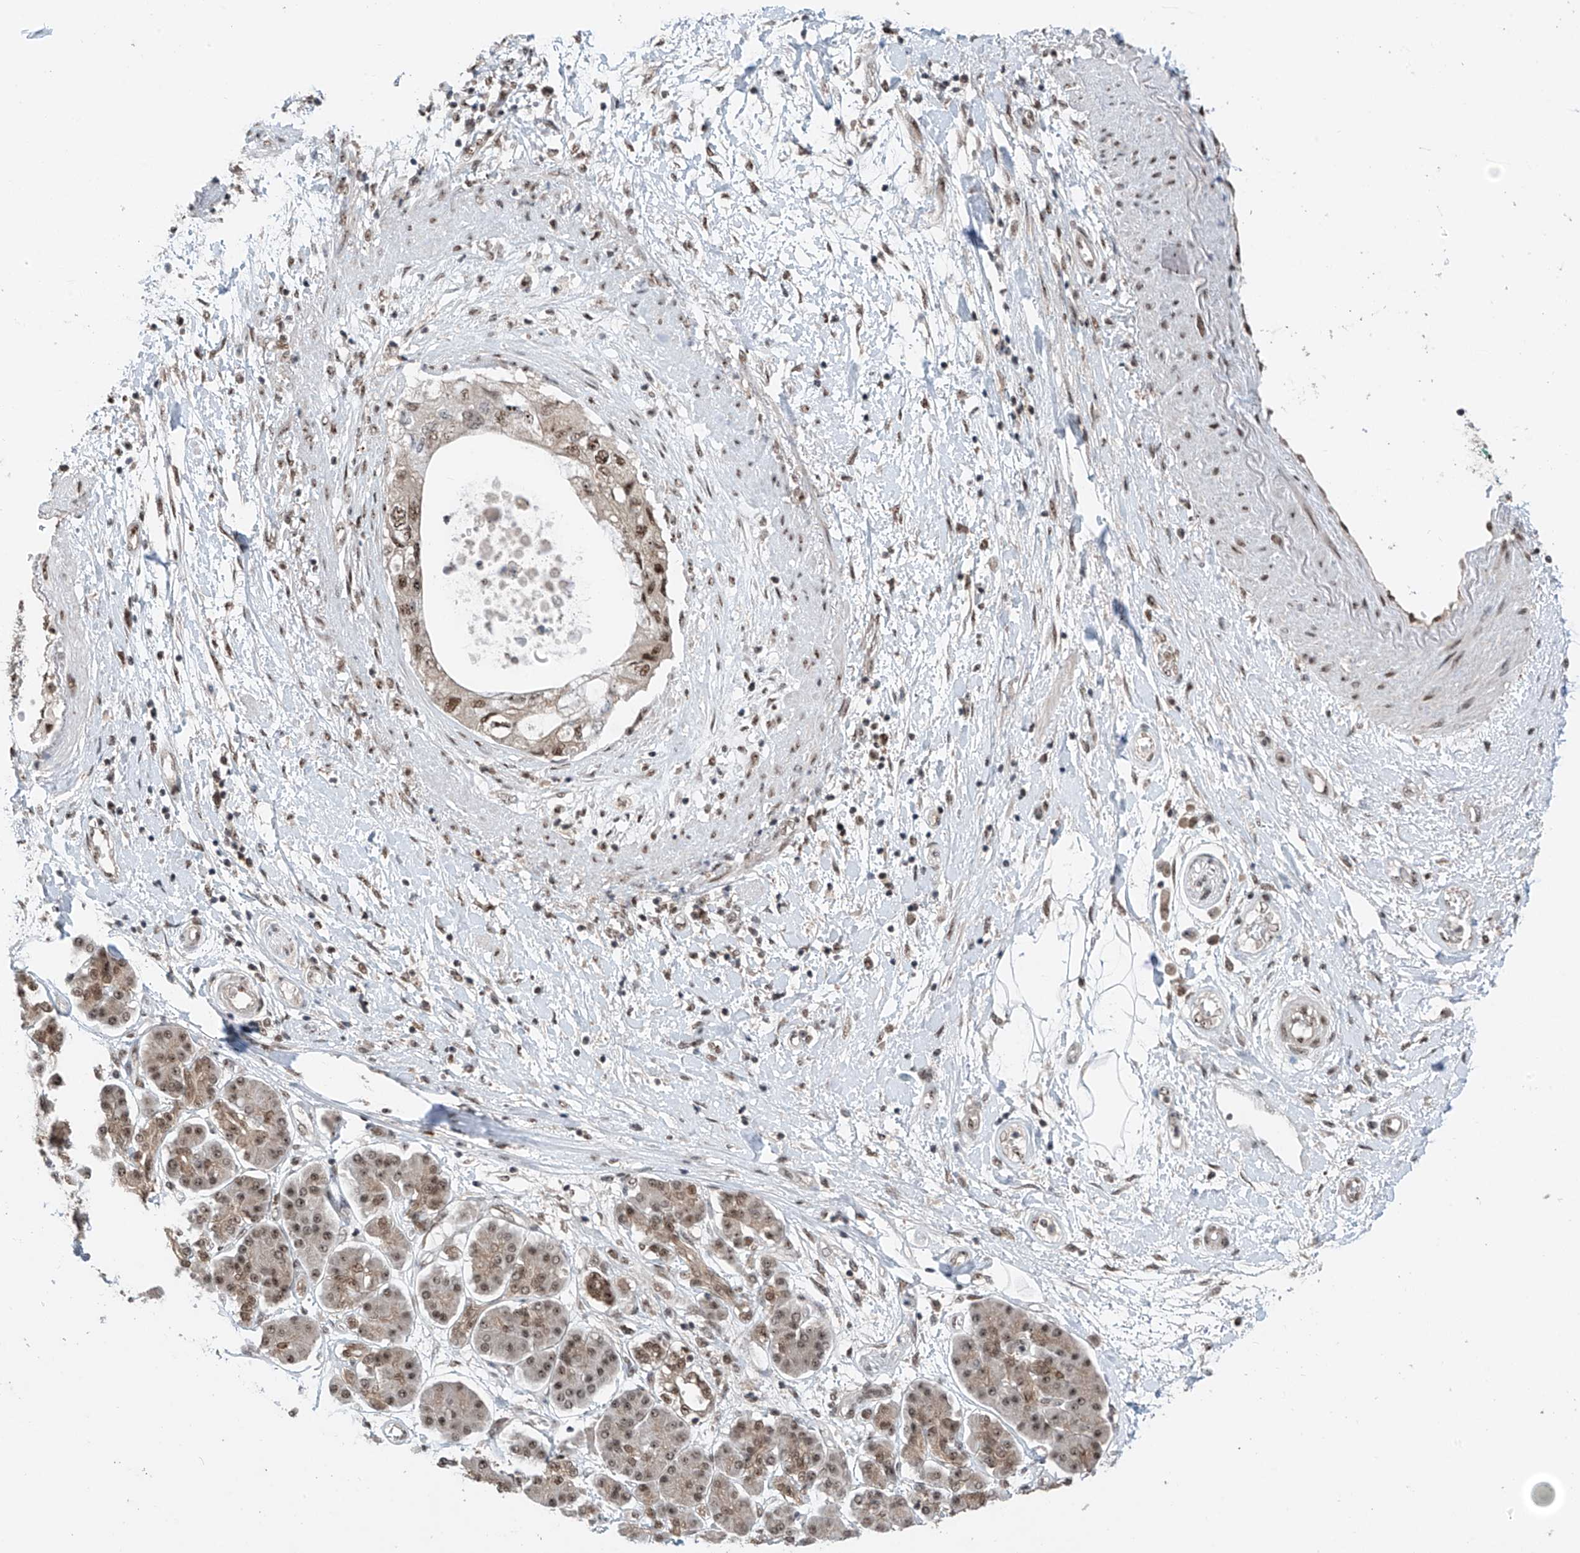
{"staining": {"intensity": "moderate", "quantity": ">75%", "location": "nuclear"}, "tissue": "pancreatic cancer", "cell_type": "Tumor cells", "image_type": "cancer", "snomed": [{"axis": "morphology", "description": "Adenocarcinoma, NOS"}, {"axis": "topography", "description": "Pancreas"}], "caption": "IHC histopathology image of pancreatic adenocarcinoma stained for a protein (brown), which shows medium levels of moderate nuclear staining in approximately >75% of tumor cells.", "gene": "RPAIN", "patient": {"sex": "female", "age": 73}}